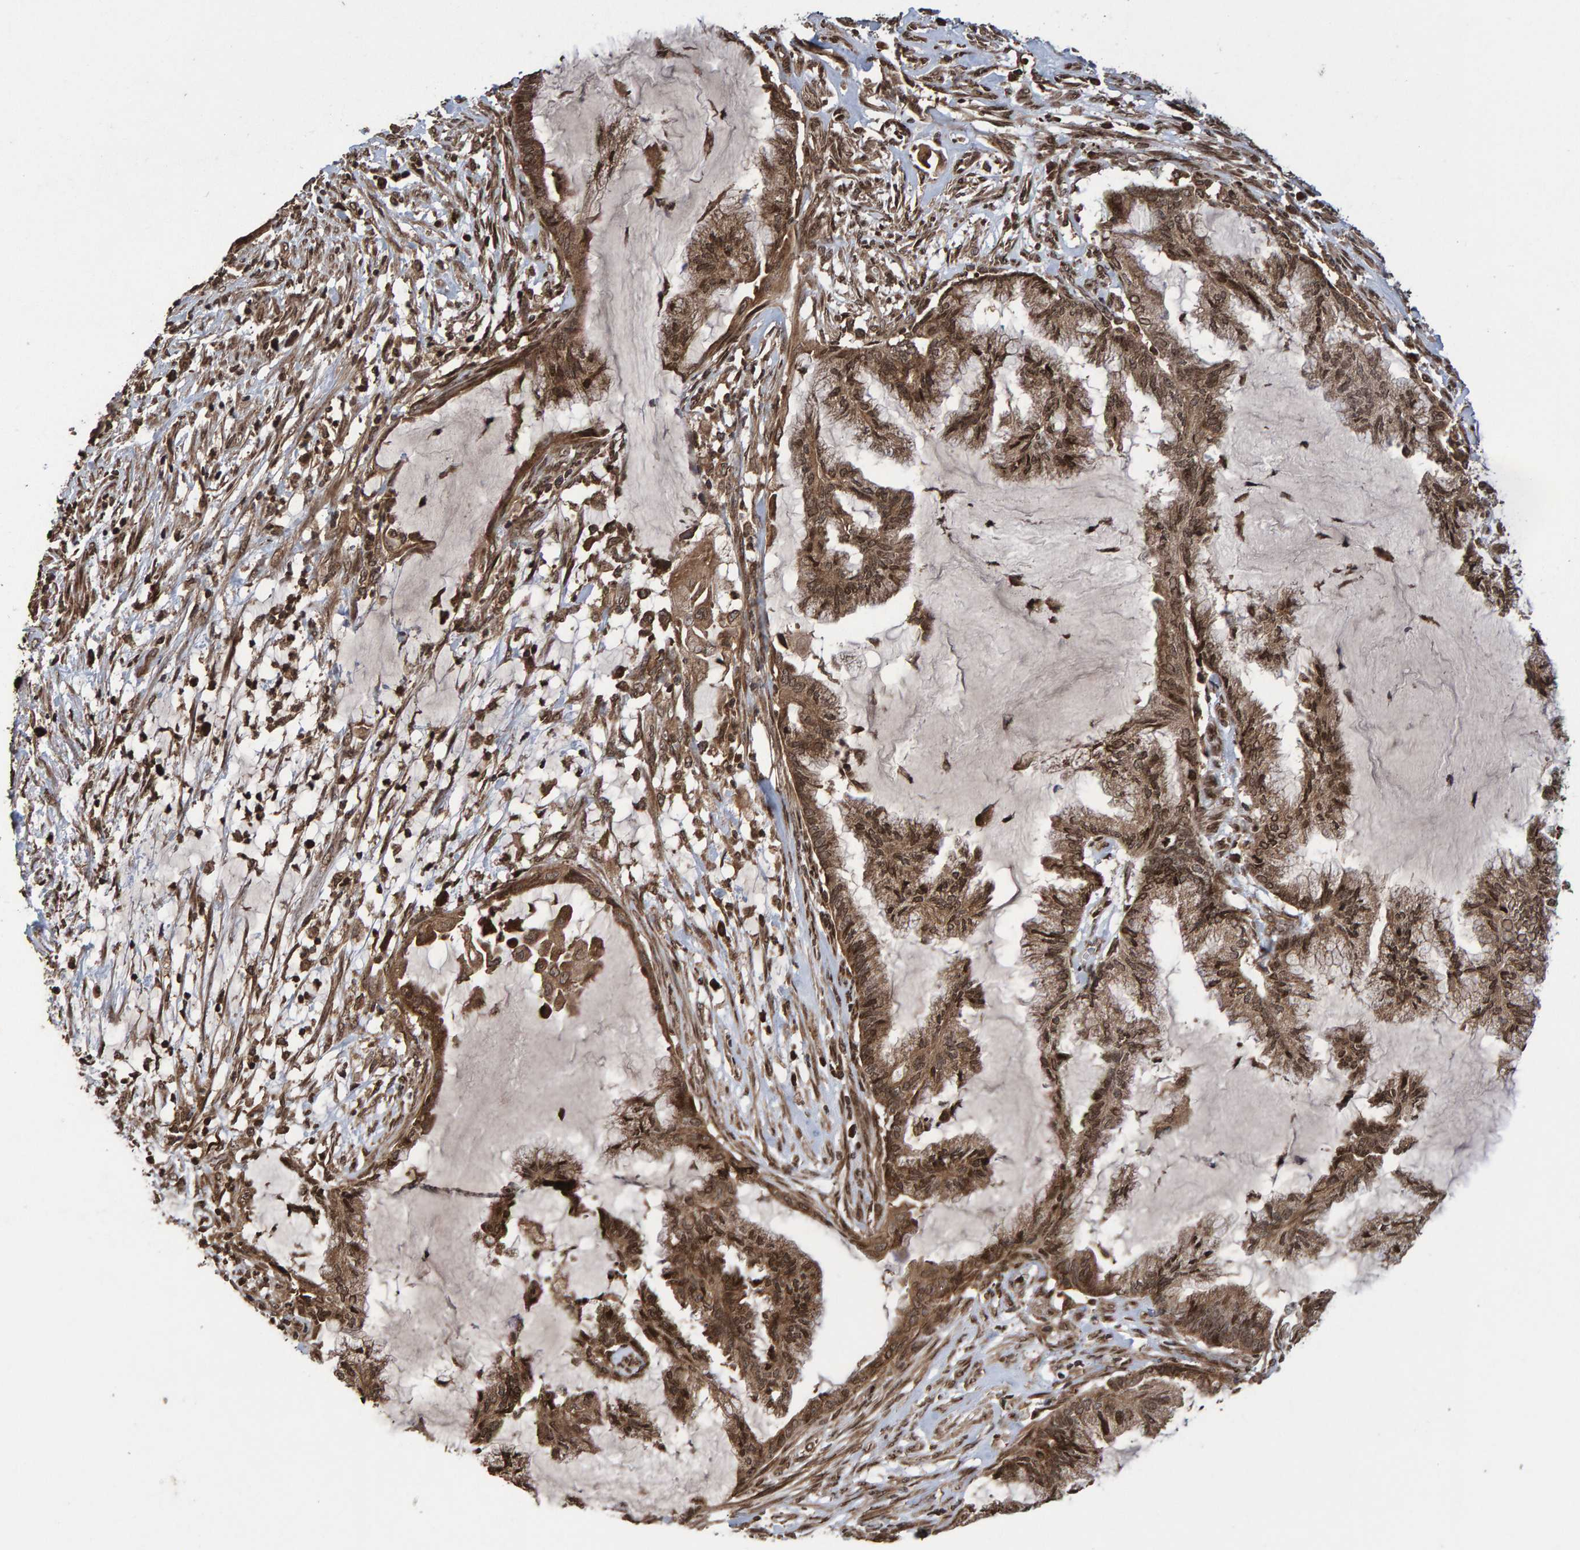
{"staining": {"intensity": "moderate", "quantity": ">75%", "location": "cytoplasmic/membranous,nuclear"}, "tissue": "endometrial cancer", "cell_type": "Tumor cells", "image_type": "cancer", "snomed": [{"axis": "morphology", "description": "Adenocarcinoma, NOS"}, {"axis": "topography", "description": "Endometrium"}], "caption": "Protein expression by immunohistochemistry (IHC) reveals moderate cytoplasmic/membranous and nuclear staining in approximately >75% of tumor cells in endometrial adenocarcinoma.", "gene": "GAB2", "patient": {"sex": "female", "age": 86}}